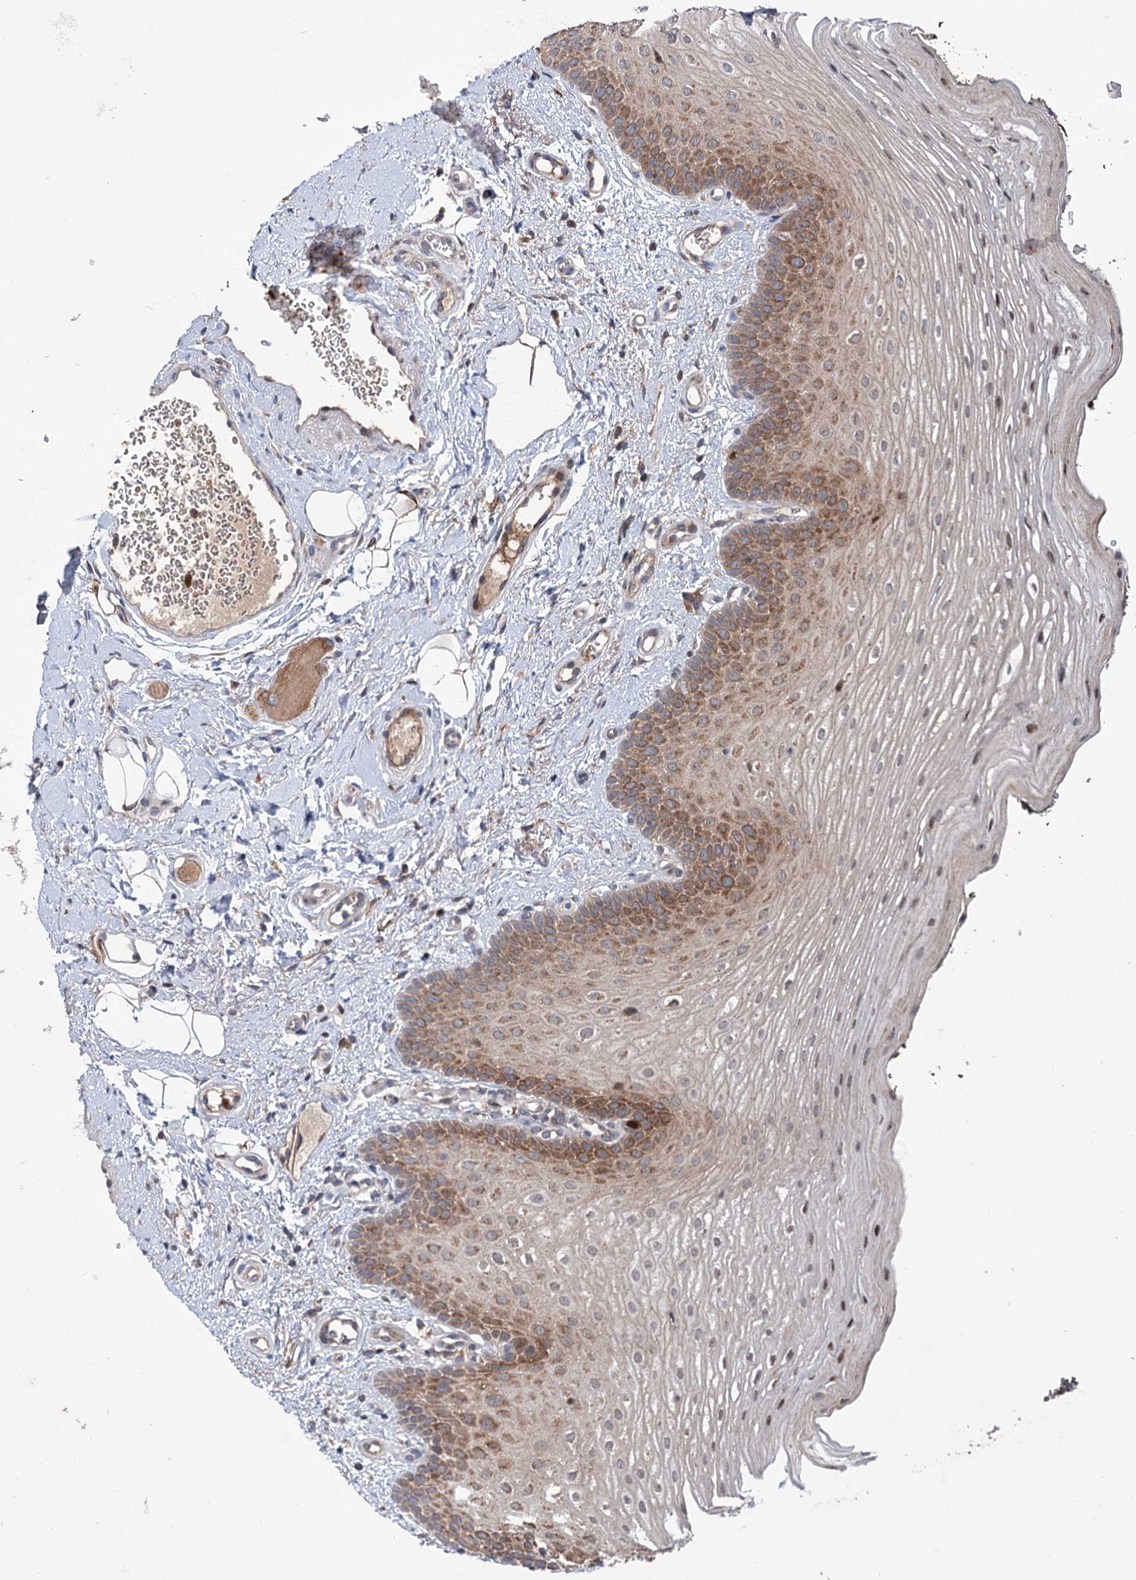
{"staining": {"intensity": "moderate", "quantity": "25%-75%", "location": "cytoplasmic/membranous"}, "tissue": "oral mucosa", "cell_type": "Squamous epithelial cells", "image_type": "normal", "snomed": [{"axis": "morphology", "description": "No evidence of malignacy"}, {"axis": "topography", "description": "Oral tissue"}, {"axis": "topography", "description": "Head-Neck"}], "caption": "Moderate cytoplasmic/membranous staining for a protein is appreciated in approximately 25%-75% of squamous epithelial cells of benign oral mucosa using immunohistochemistry.", "gene": "PTPN3", "patient": {"sex": "male", "age": 68}}